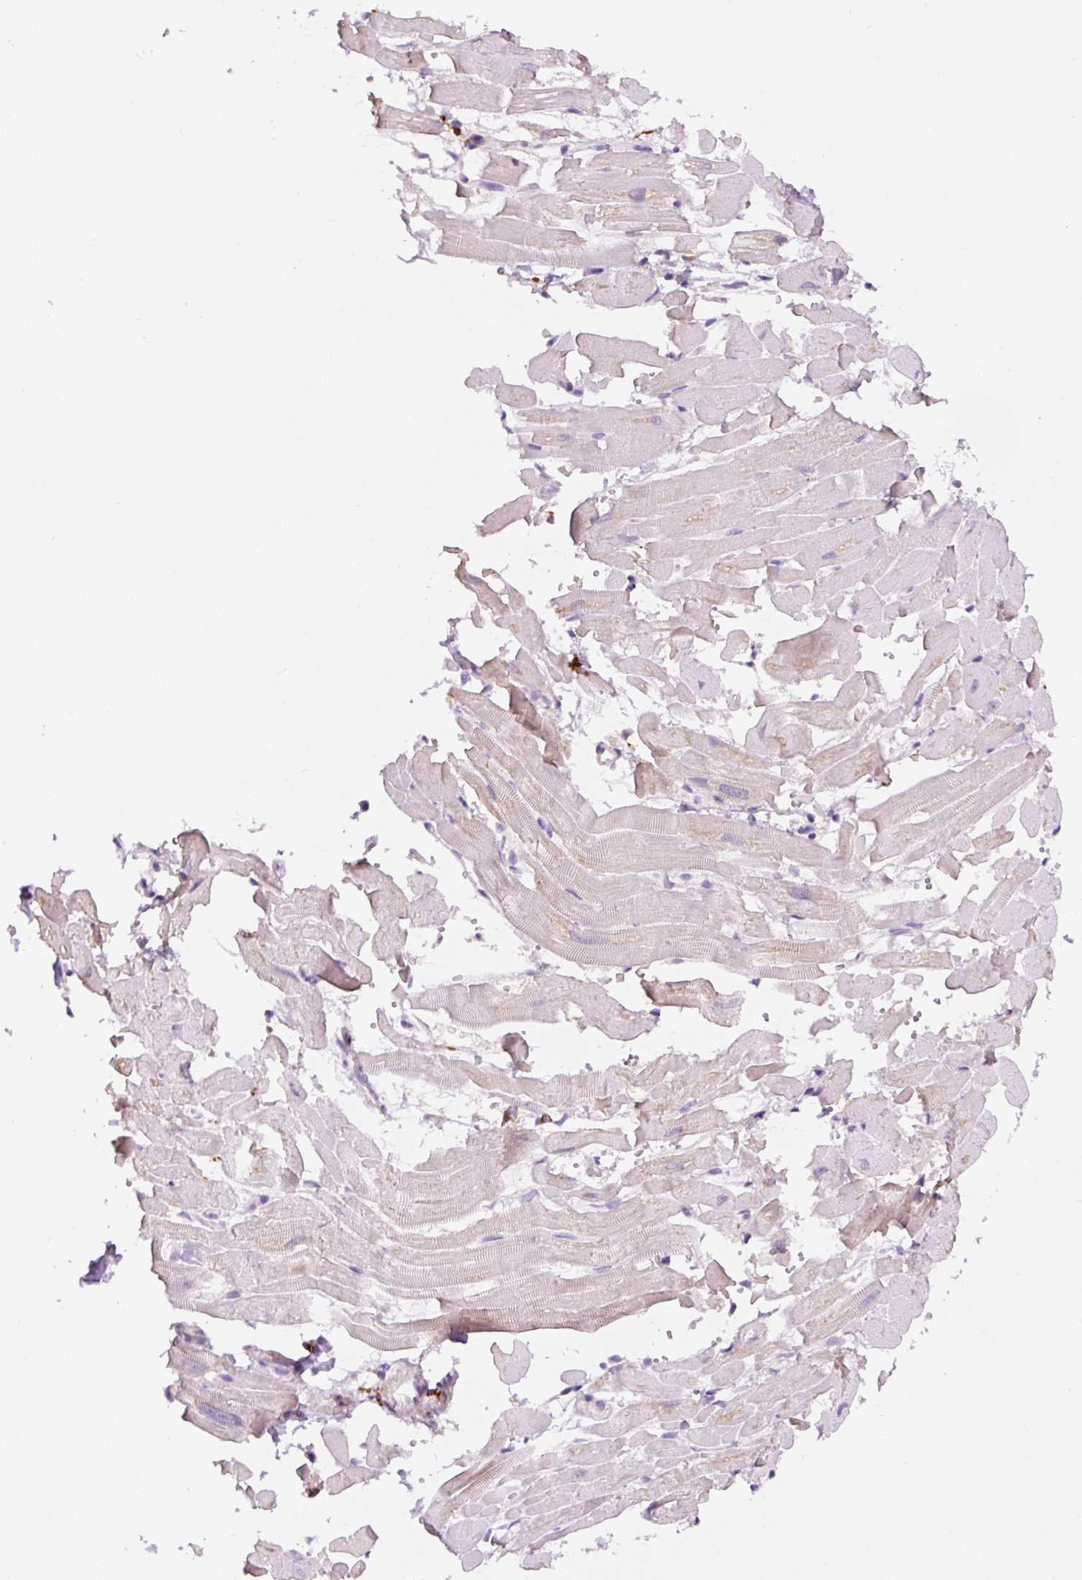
{"staining": {"intensity": "negative", "quantity": "none", "location": "none"}, "tissue": "heart muscle", "cell_type": "Cardiomyocytes", "image_type": "normal", "snomed": [{"axis": "morphology", "description": "Normal tissue, NOS"}, {"axis": "topography", "description": "Heart"}], "caption": "Cardiomyocytes are negative for protein expression in normal human heart muscle. The staining is performed using DAB brown chromogen with nuclei counter-stained in using hematoxylin.", "gene": "CEBPZOS", "patient": {"sex": "male", "age": 37}}